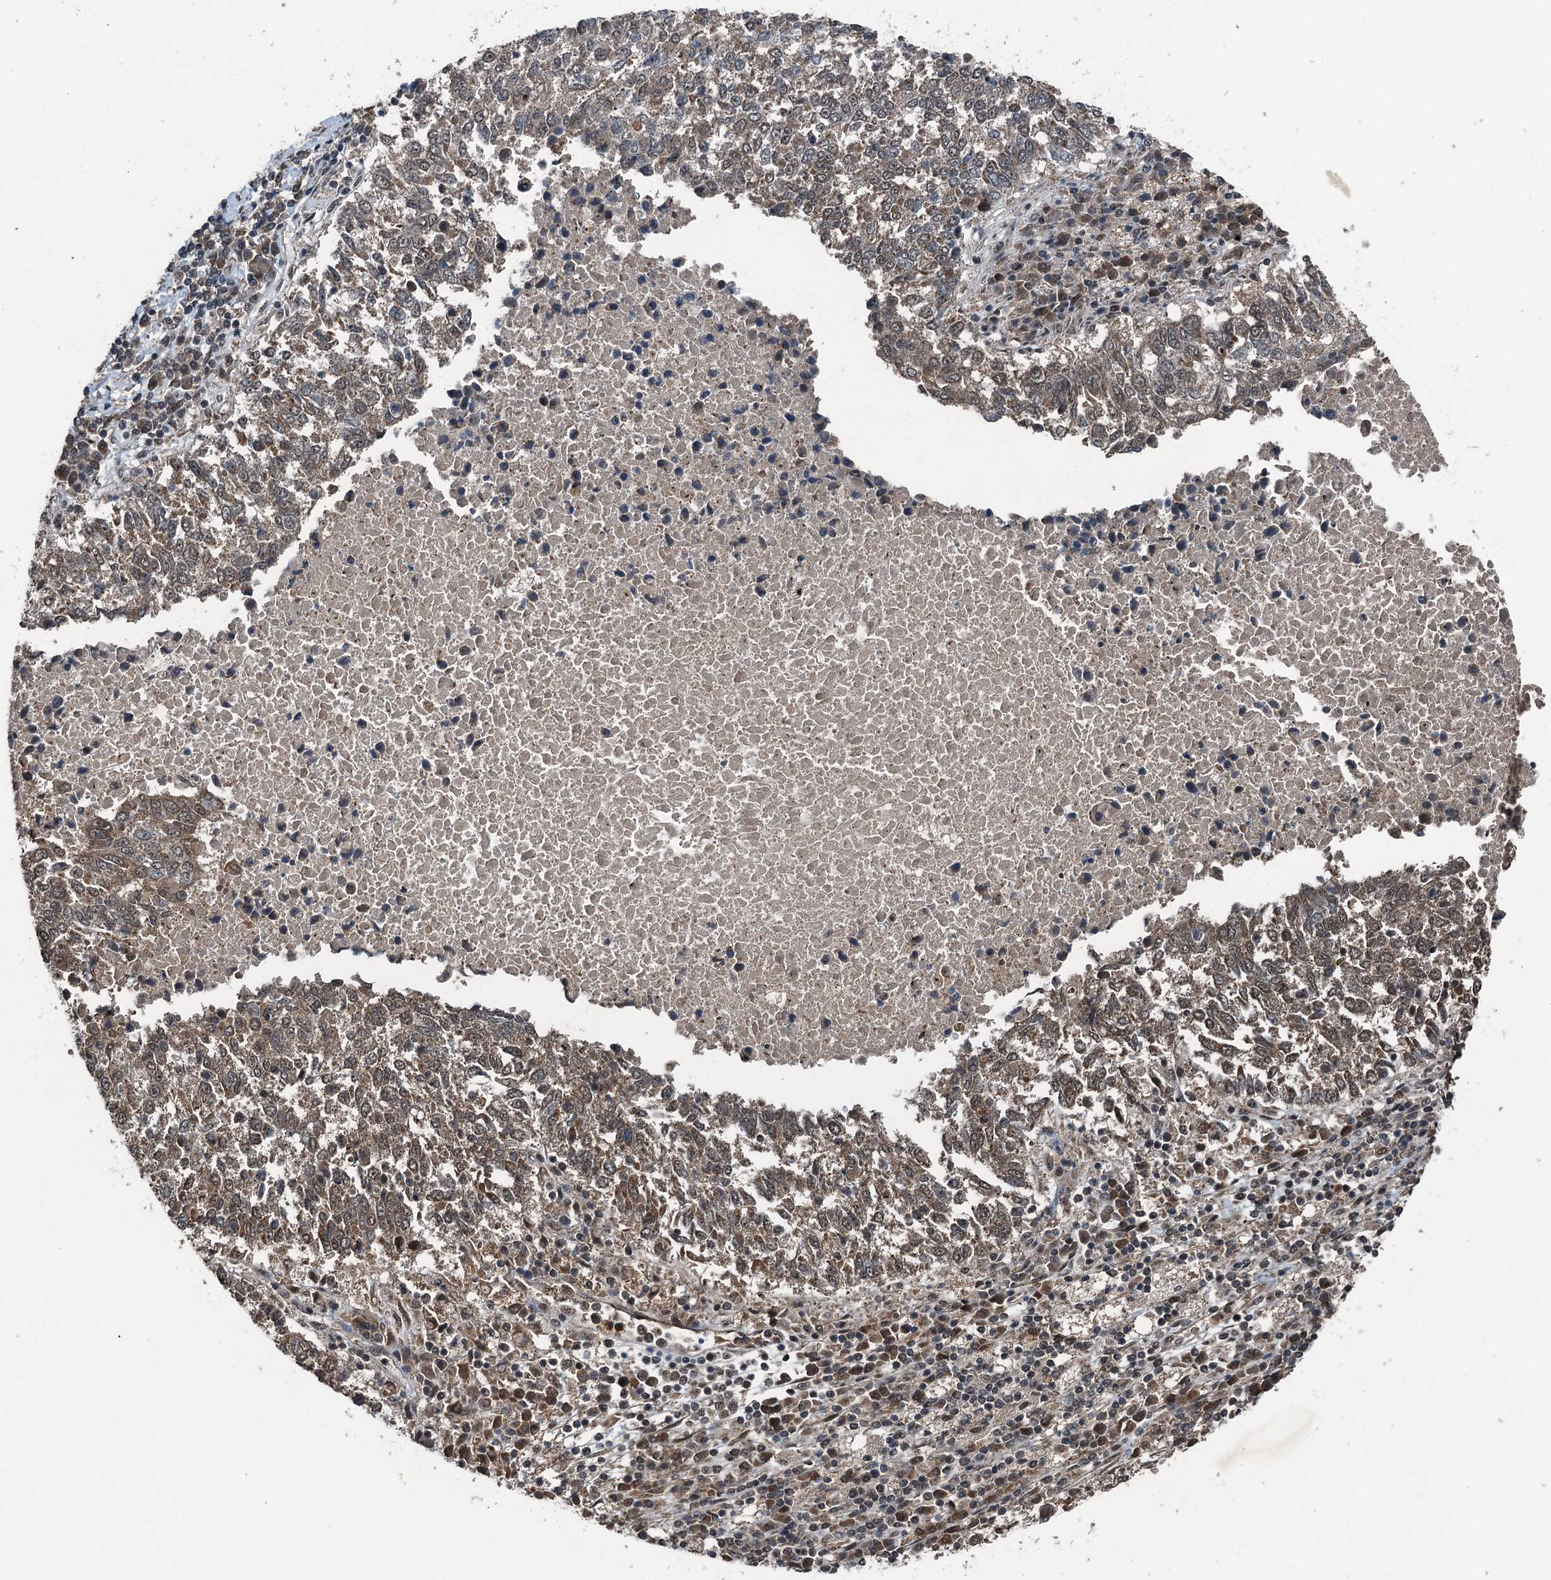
{"staining": {"intensity": "moderate", "quantity": "25%-75%", "location": "cytoplasmic/membranous"}, "tissue": "lung cancer", "cell_type": "Tumor cells", "image_type": "cancer", "snomed": [{"axis": "morphology", "description": "Squamous cell carcinoma, NOS"}, {"axis": "topography", "description": "Lung"}], "caption": "Immunohistochemistry of lung cancer (squamous cell carcinoma) shows medium levels of moderate cytoplasmic/membranous positivity in about 25%-75% of tumor cells. The staining was performed using DAB, with brown indicating positive protein expression. Nuclei are stained blue with hematoxylin.", "gene": "UBXN6", "patient": {"sex": "male", "age": 73}}